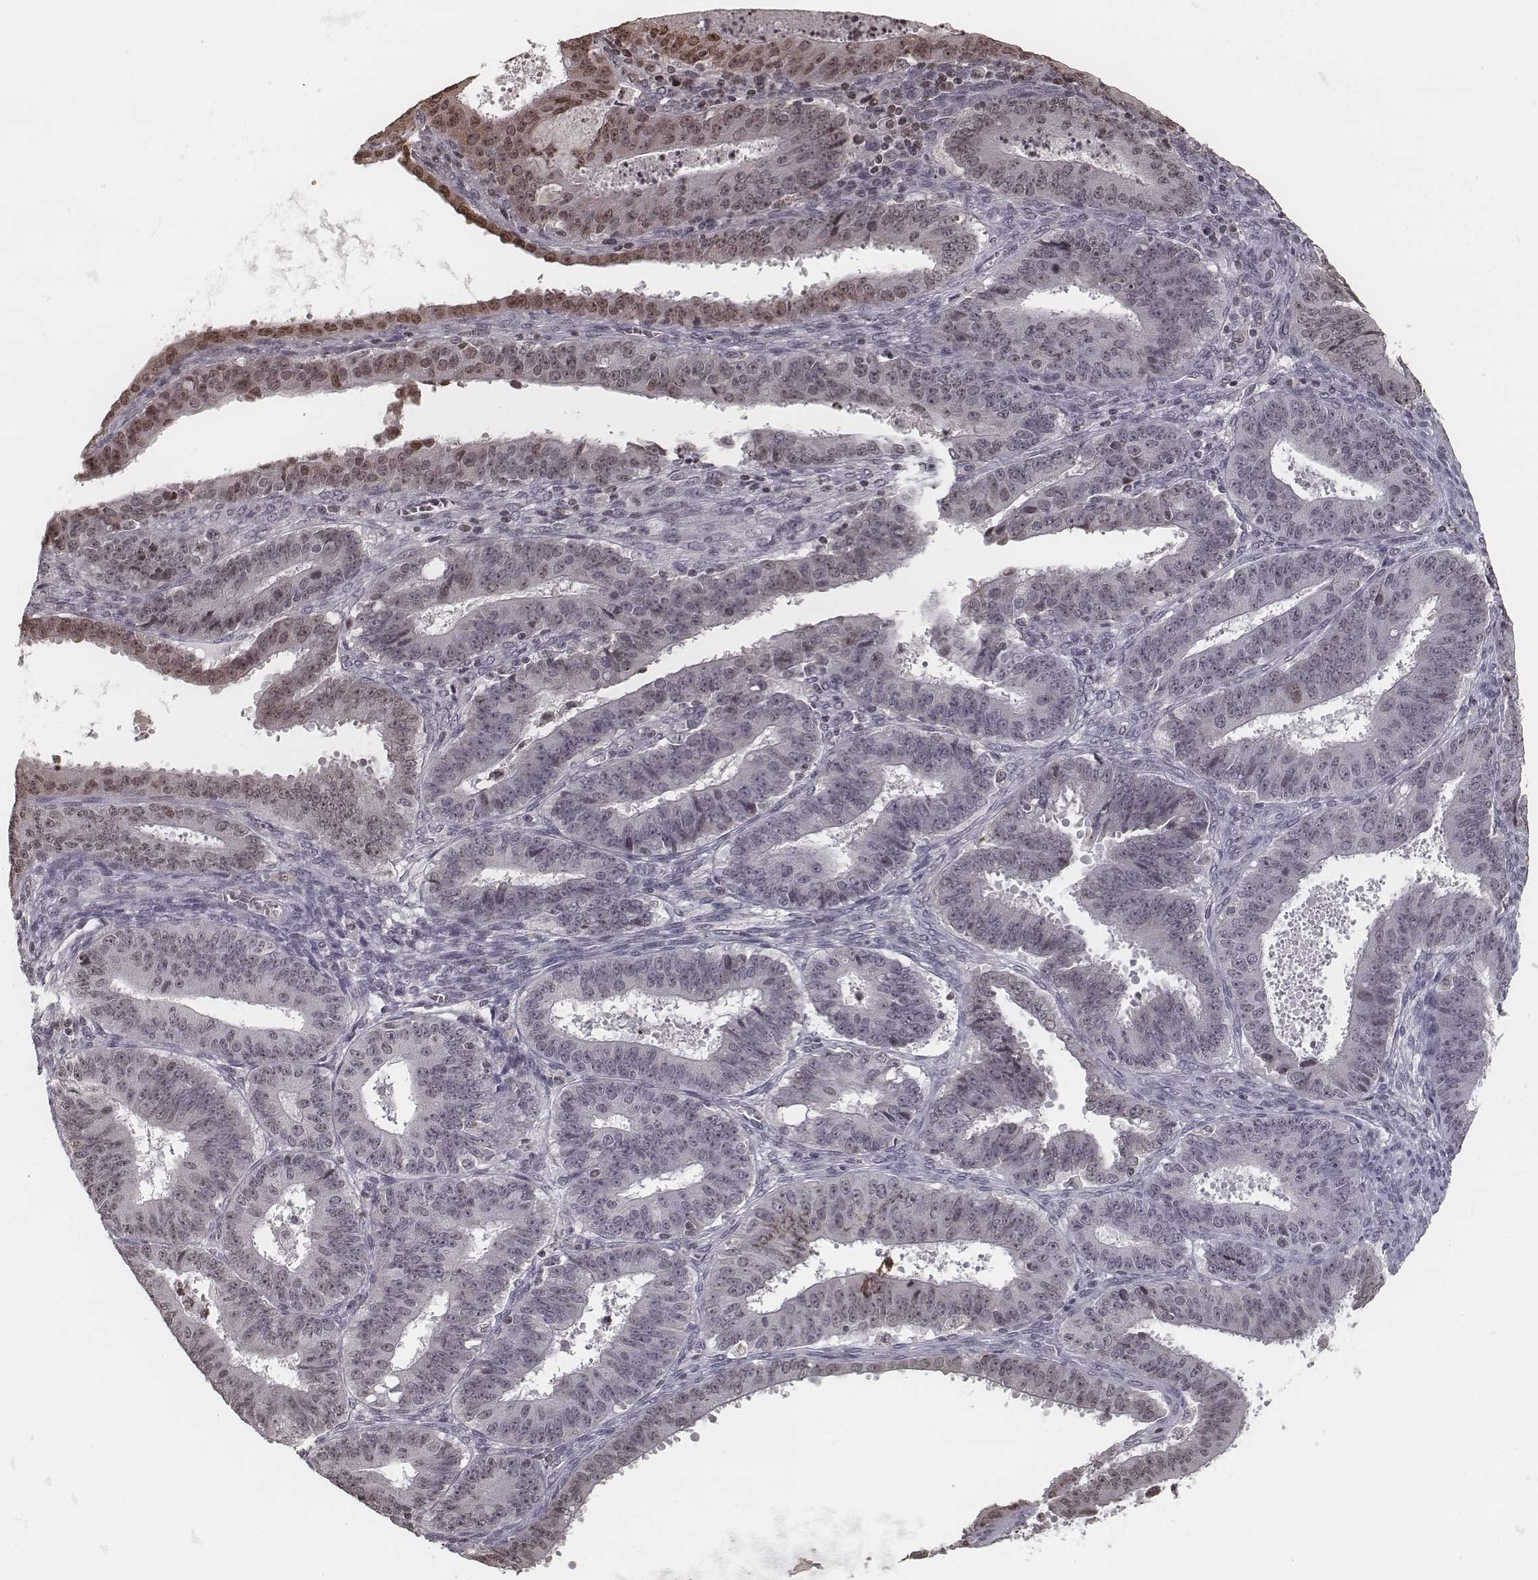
{"staining": {"intensity": "moderate", "quantity": "<25%", "location": "nuclear"}, "tissue": "ovarian cancer", "cell_type": "Tumor cells", "image_type": "cancer", "snomed": [{"axis": "morphology", "description": "Carcinoma, endometroid"}, {"axis": "topography", "description": "Ovary"}], "caption": "Protein analysis of endometroid carcinoma (ovarian) tissue shows moderate nuclear expression in about <25% of tumor cells.", "gene": "HMGA2", "patient": {"sex": "female", "age": 42}}